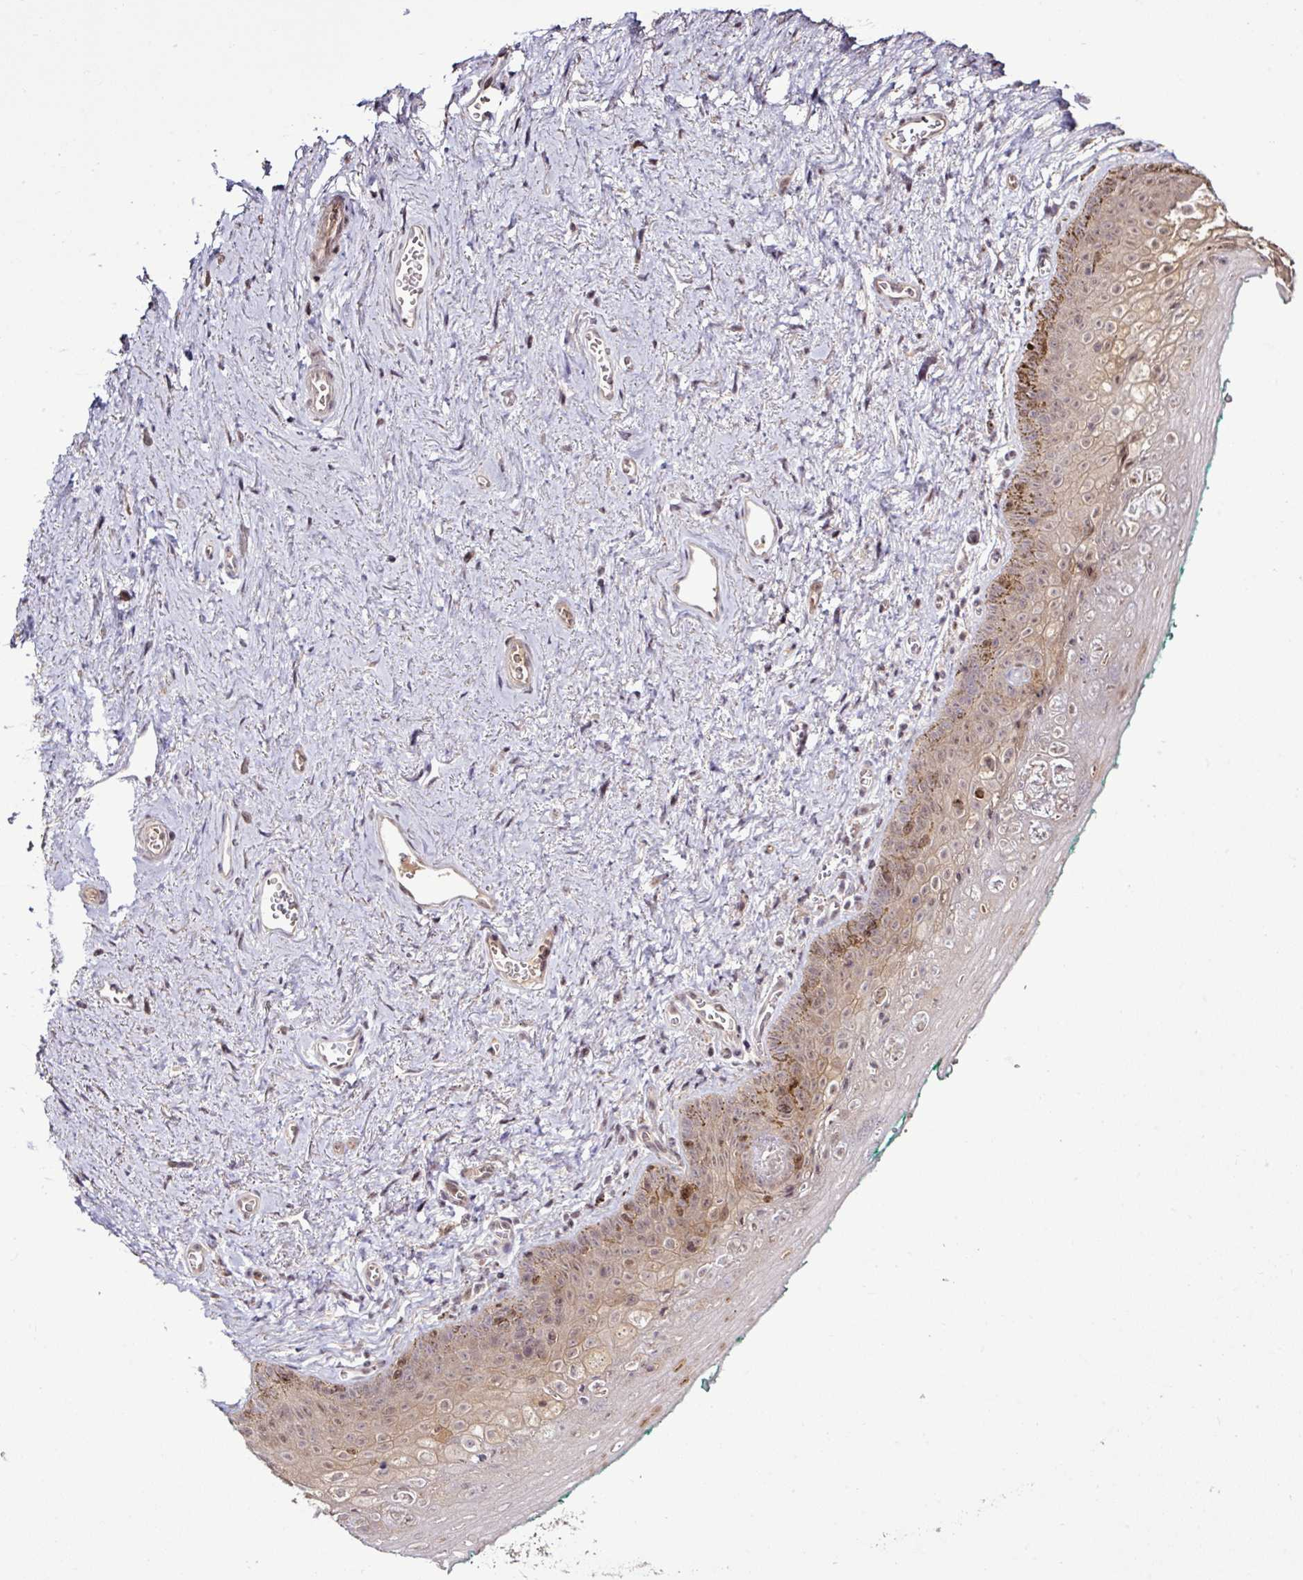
{"staining": {"intensity": "weak", "quantity": "25%-75%", "location": "cytoplasmic/membranous"}, "tissue": "vagina", "cell_type": "Squamous epithelial cells", "image_type": "normal", "snomed": [{"axis": "morphology", "description": "Normal tissue, NOS"}, {"axis": "topography", "description": "Vulva"}, {"axis": "topography", "description": "Vagina"}, {"axis": "topography", "description": "Peripheral nerve tissue"}], "caption": "High-magnification brightfield microscopy of unremarkable vagina stained with DAB (brown) and counterstained with hematoxylin (blue). squamous epithelial cells exhibit weak cytoplasmic/membranous positivity is appreciated in about25%-75% of cells. Using DAB (brown) and hematoxylin (blue) stains, captured at high magnification using brightfield microscopy.", "gene": "ITPKC", "patient": {"sex": "female", "age": 66}}